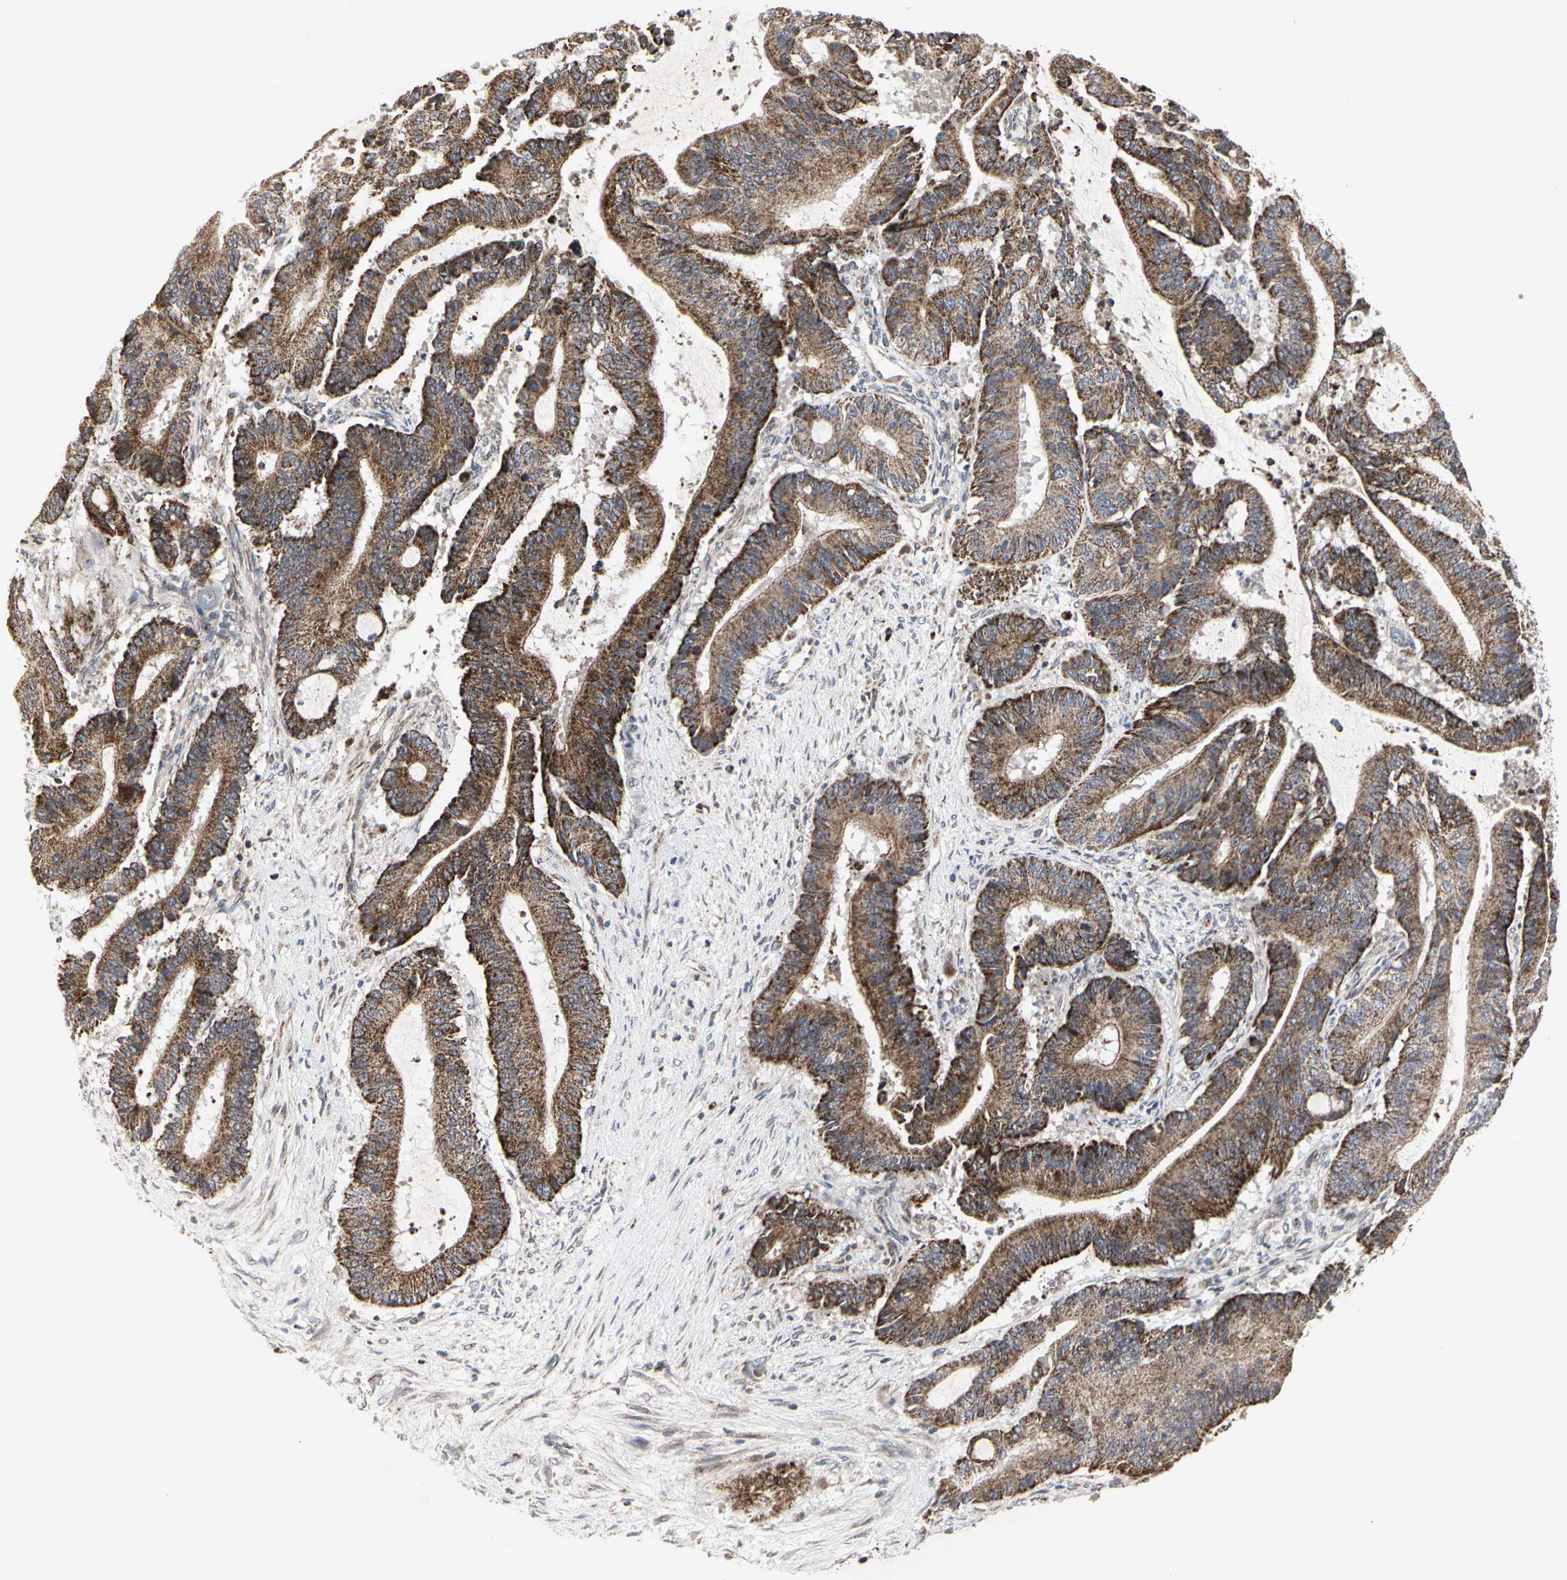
{"staining": {"intensity": "strong", "quantity": ">75%", "location": "cytoplasmic/membranous"}, "tissue": "liver cancer", "cell_type": "Tumor cells", "image_type": "cancer", "snomed": [{"axis": "morphology", "description": "Cholangiocarcinoma"}, {"axis": "topography", "description": "Liver"}], "caption": "DAB (3,3'-diaminobenzidine) immunohistochemical staining of cholangiocarcinoma (liver) displays strong cytoplasmic/membranous protein expression in approximately >75% of tumor cells.", "gene": "TSKU", "patient": {"sex": "female", "age": 73}}